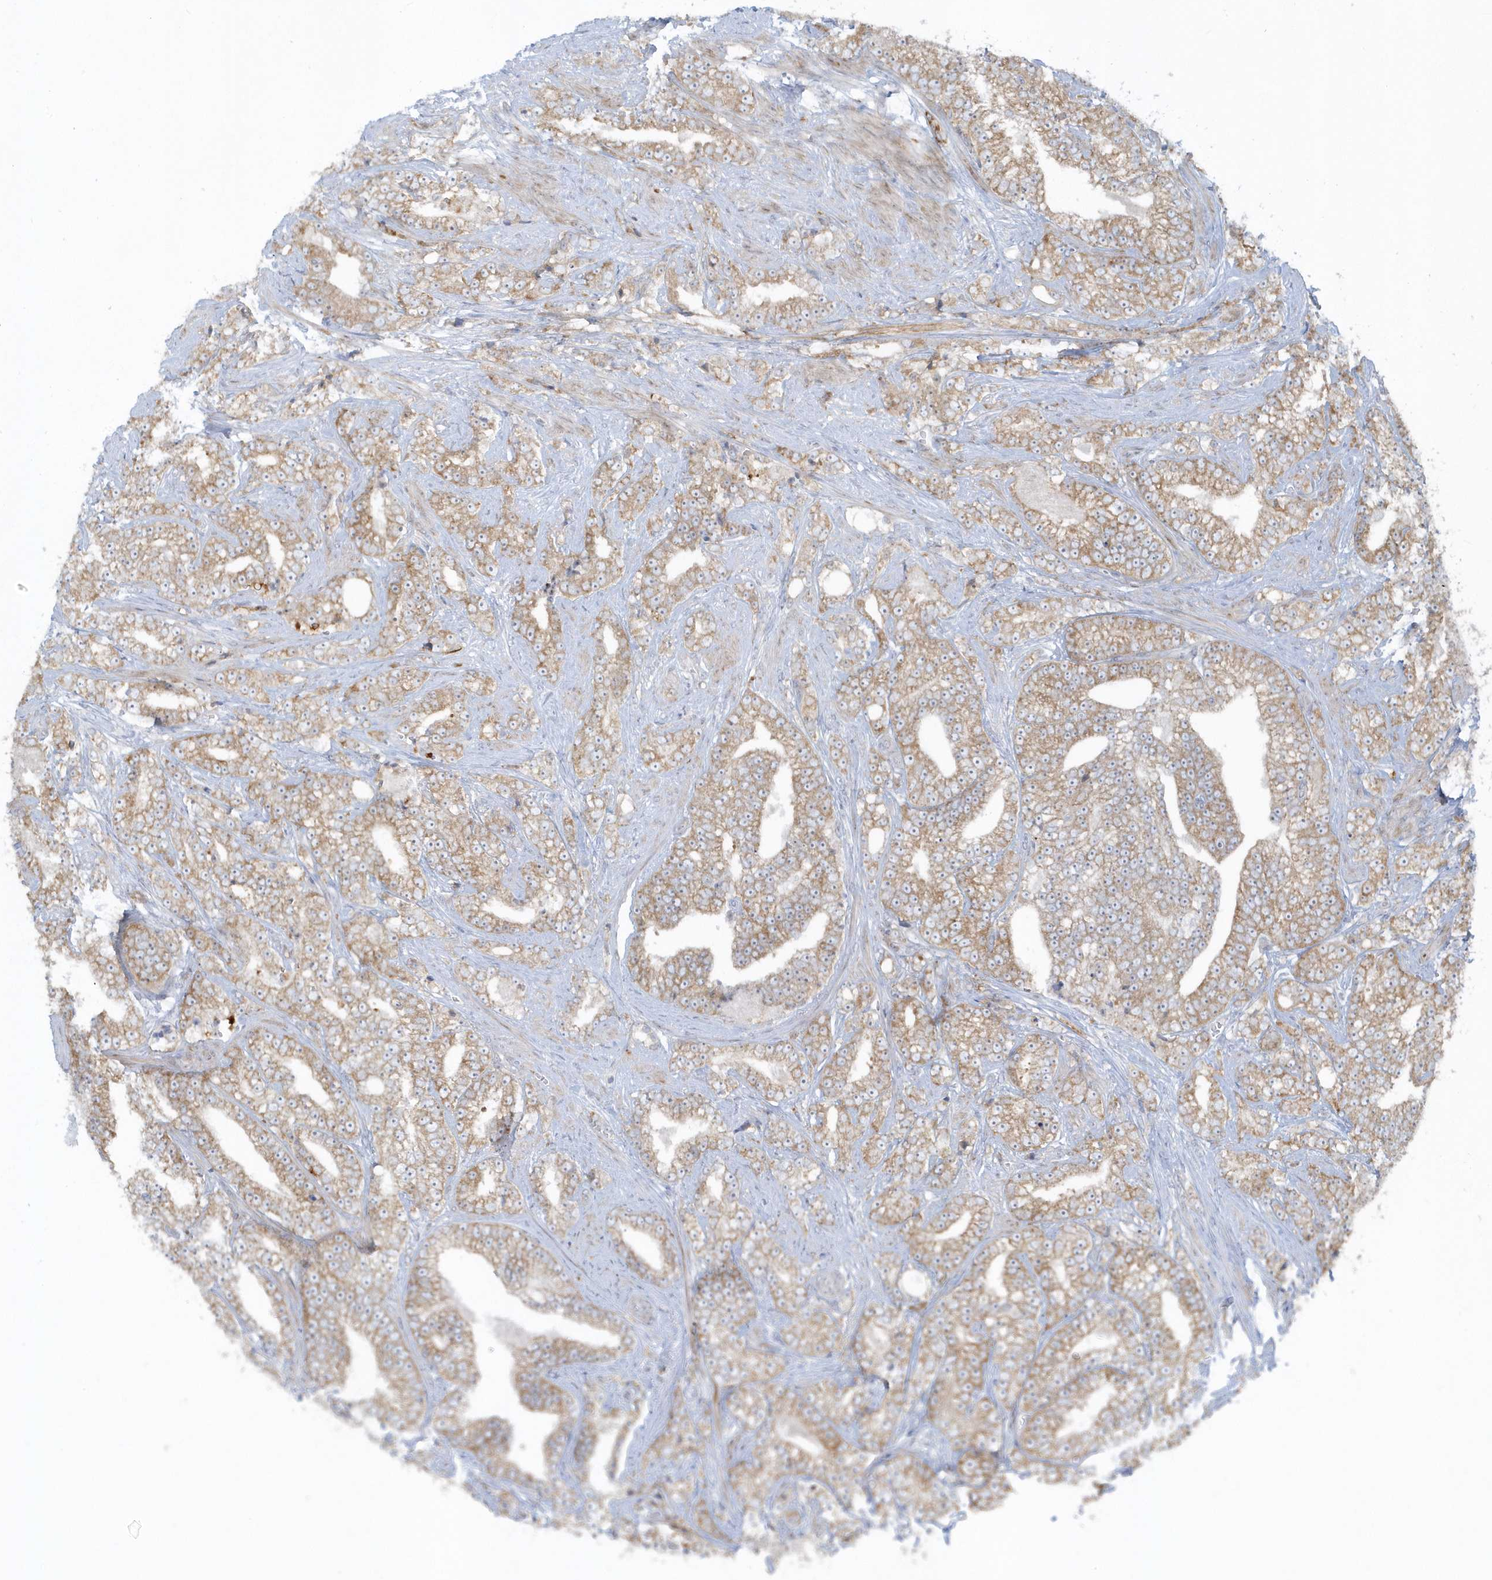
{"staining": {"intensity": "moderate", "quantity": ">75%", "location": "cytoplasmic/membranous"}, "tissue": "prostate cancer", "cell_type": "Tumor cells", "image_type": "cancer", "snomed": [{"axis": "morphology", "description": "Adenocarcinoma, High grade"}, {"axis": "topography", "description": "Prostate and seminal vesicle, NOS"}], "caption": "Immunohistochemical staining of human prostate high-grade adenocarcinoma displays medium levels of moderate cytoplasmic/membranous staining in approximately >75% of tumor cells.", "gene": "SCN3A", "patient": {"sex": "male", "age": 67}}